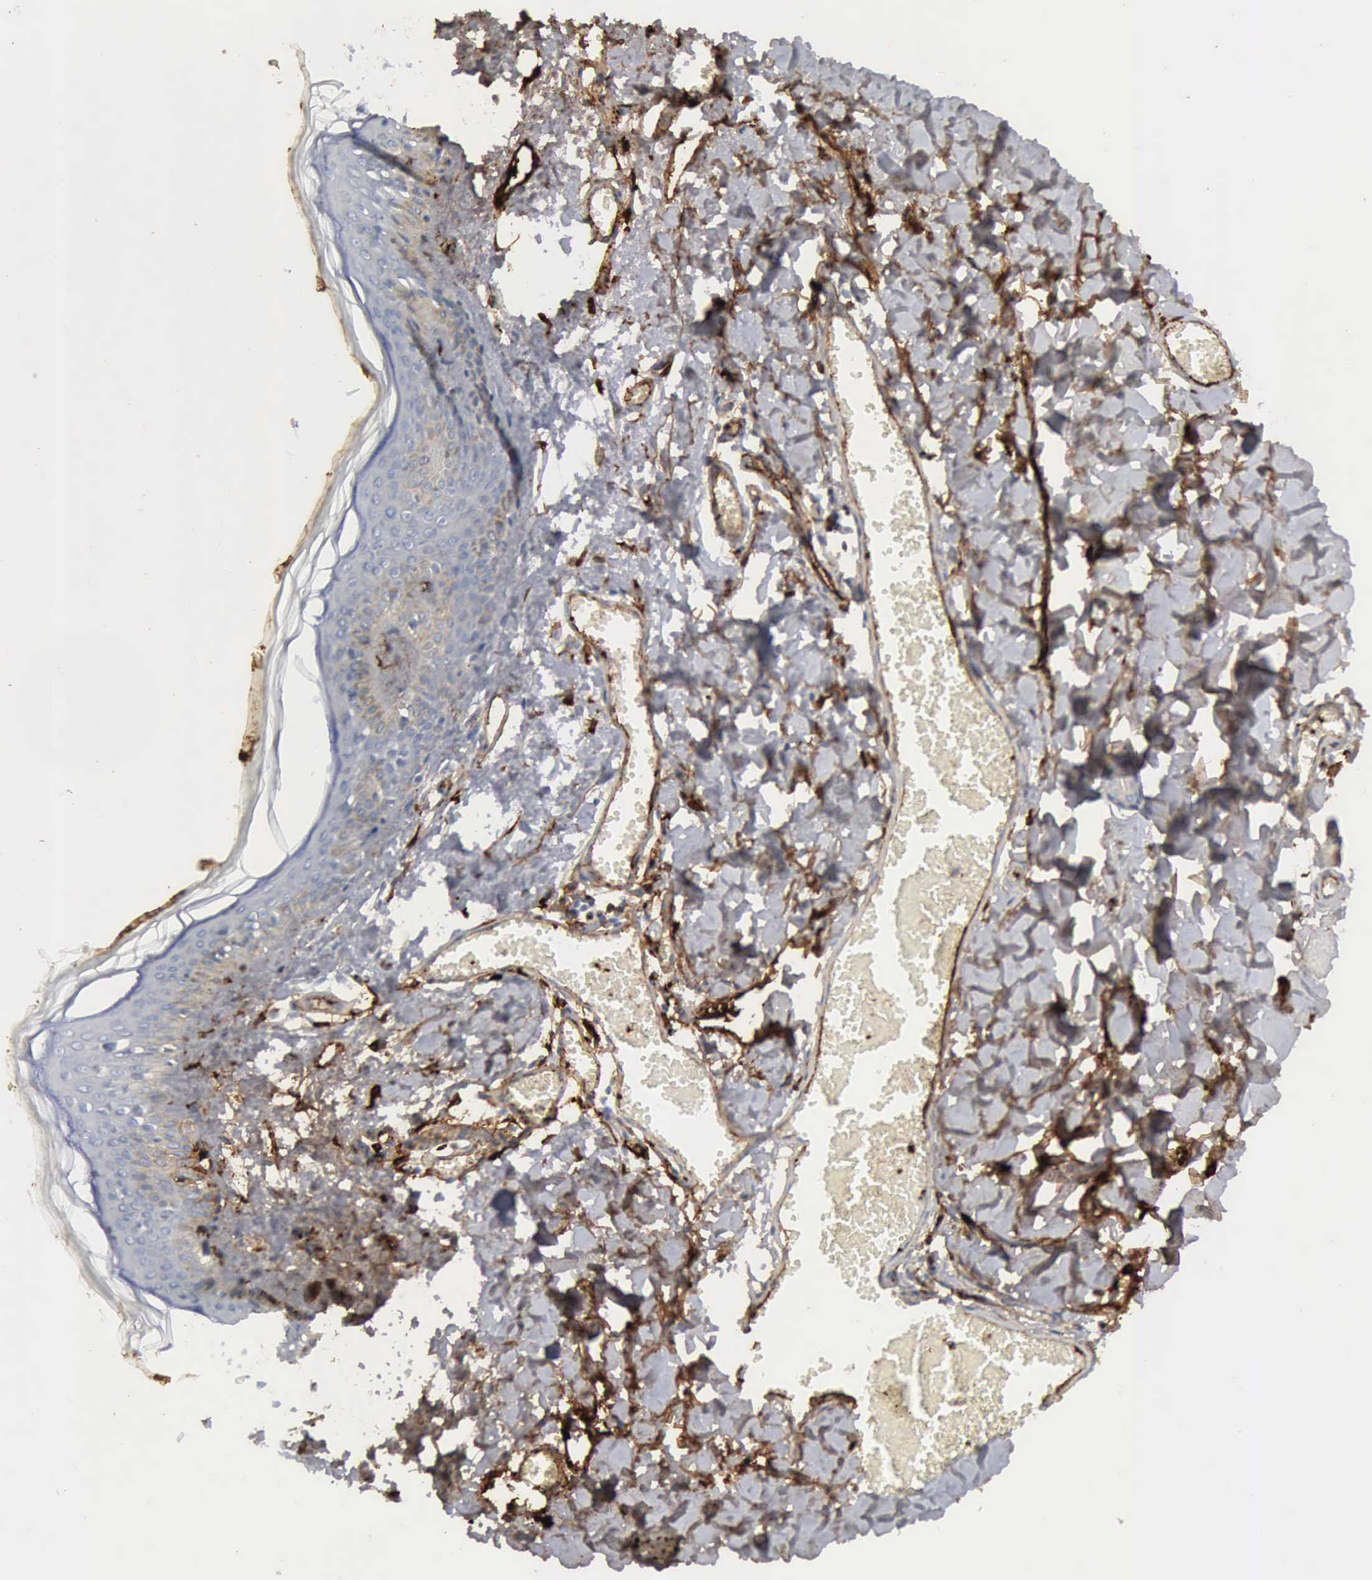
{"staining": {"intensity": "weak", "quantity": "25%-75%", "location": "cytoplasmic/membranous"}, "tissue": "skin", "cell_type": "Fibroblasts", "image_type": "normal", "snomed": [{"axis": "morphology", "description": "Normal tissue, NOS"}, {"axis": "morphology", "description": "Sarcoma, NOS"}, {"axis": "topography", "description": "Skin"}, {"axis": "topography", "description": "Soft tissue"}], "caption": "A brown stain highlights weak cytoplasmic/membranous positivity of a protein in fibroblasts of unremarkable human skin.", "gene": "C4BPA", "patient": {"sex": "female", "age": 51}}